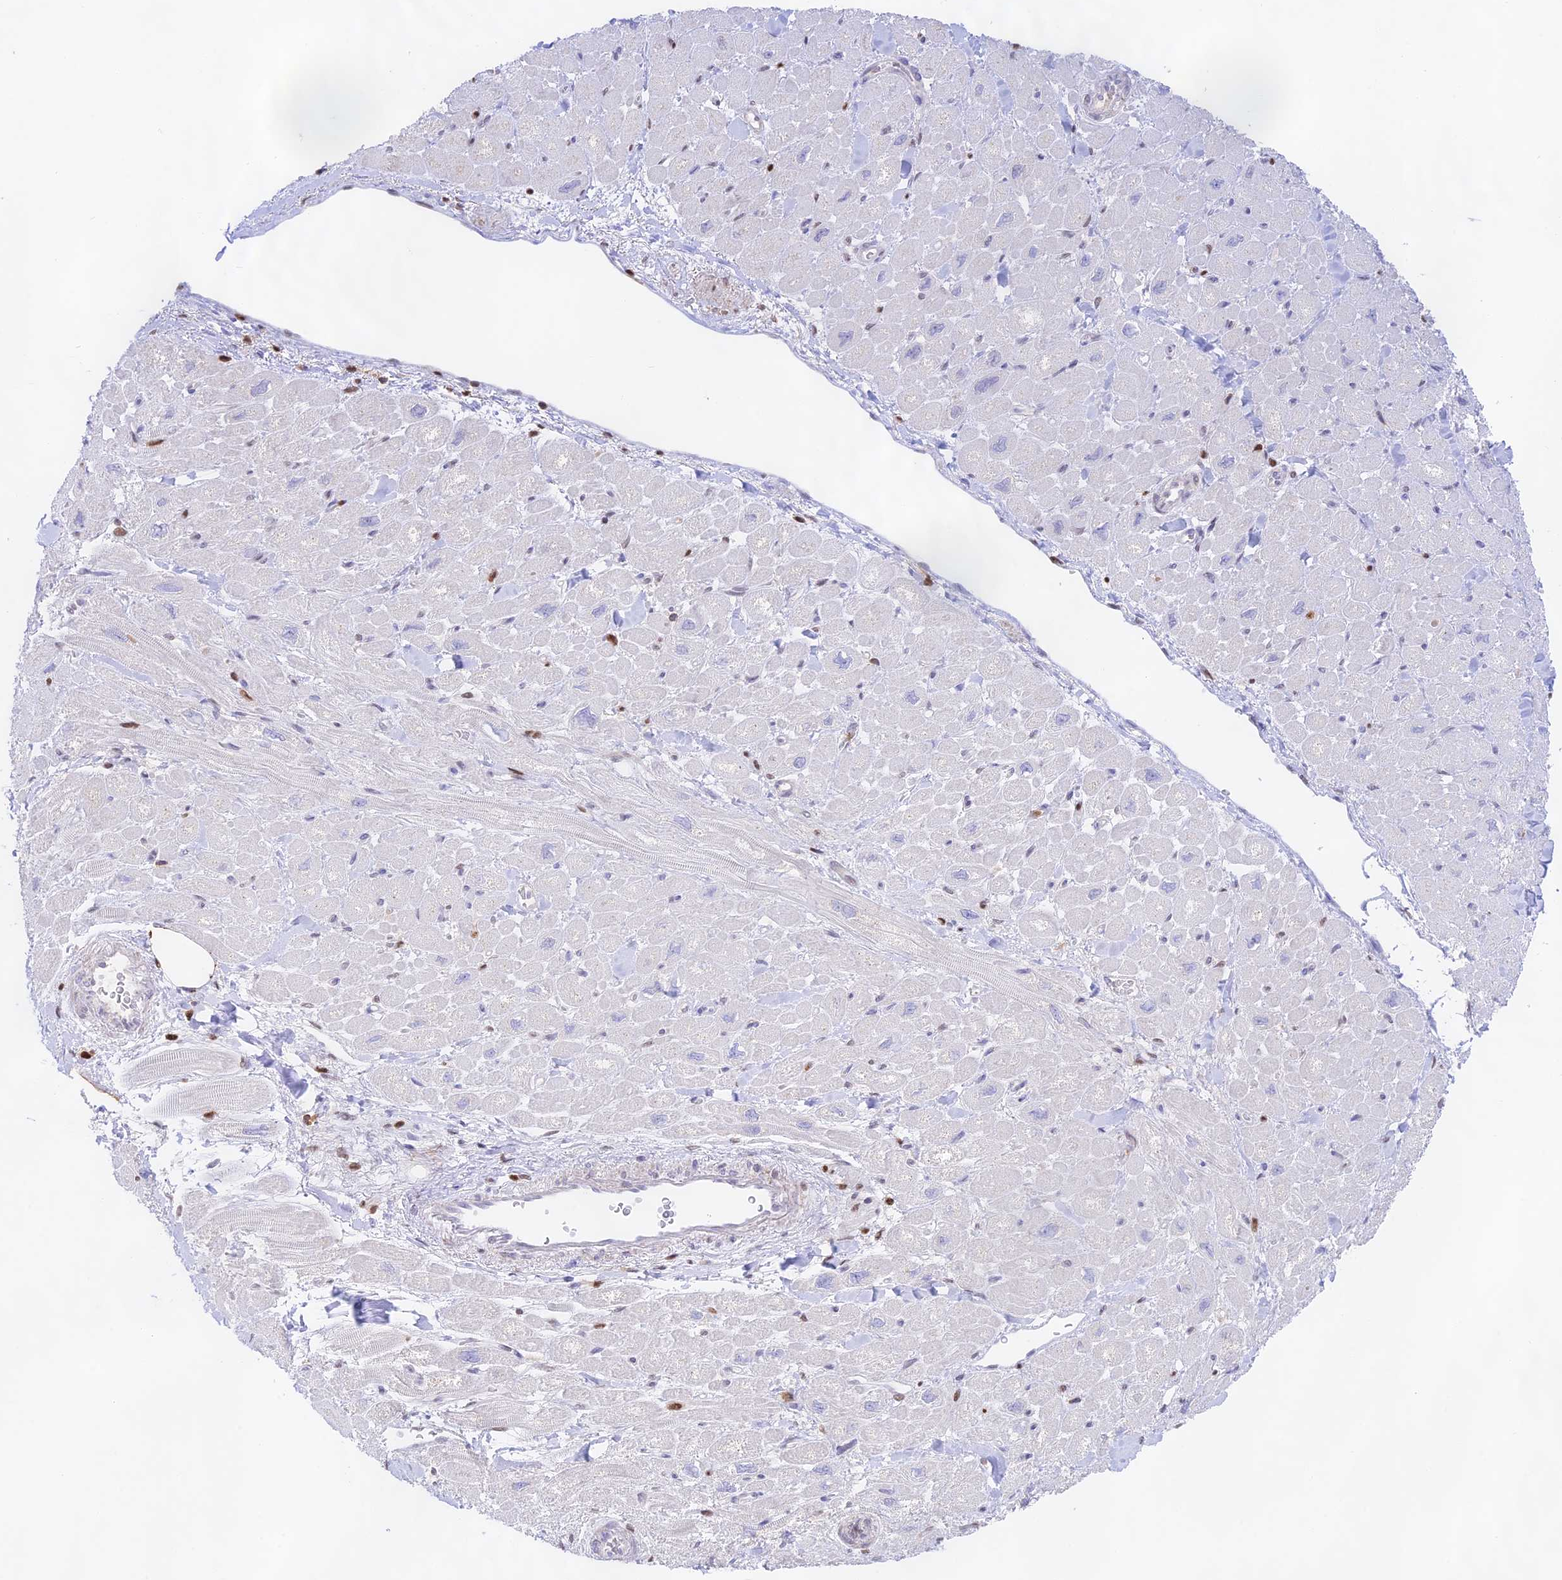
{"staining": {"intensity": "negative", "quantity": "none", "location": "none"}, "tissue": "heart muscle", "cell_type": "Cardiomyocytes", "image_type": "normal", "snomed": [{"axis": "morphology", "description": "Normal tissue, NOS"}, {"axis": "topography", "description": "Heart"}], "caption": "DAB (3,3'-diaminobenzidine) immunohistochemical staining of benign human heart muscle demonstrates no significant positivity in cardiomyocytes. (DAB (3,3'-diaminobenzidine) immunohistochemistry visualized using brightfield microscopy, high magnification).", "gene": "DENND1C", "patient": {"sex": "male", "age": 65}}